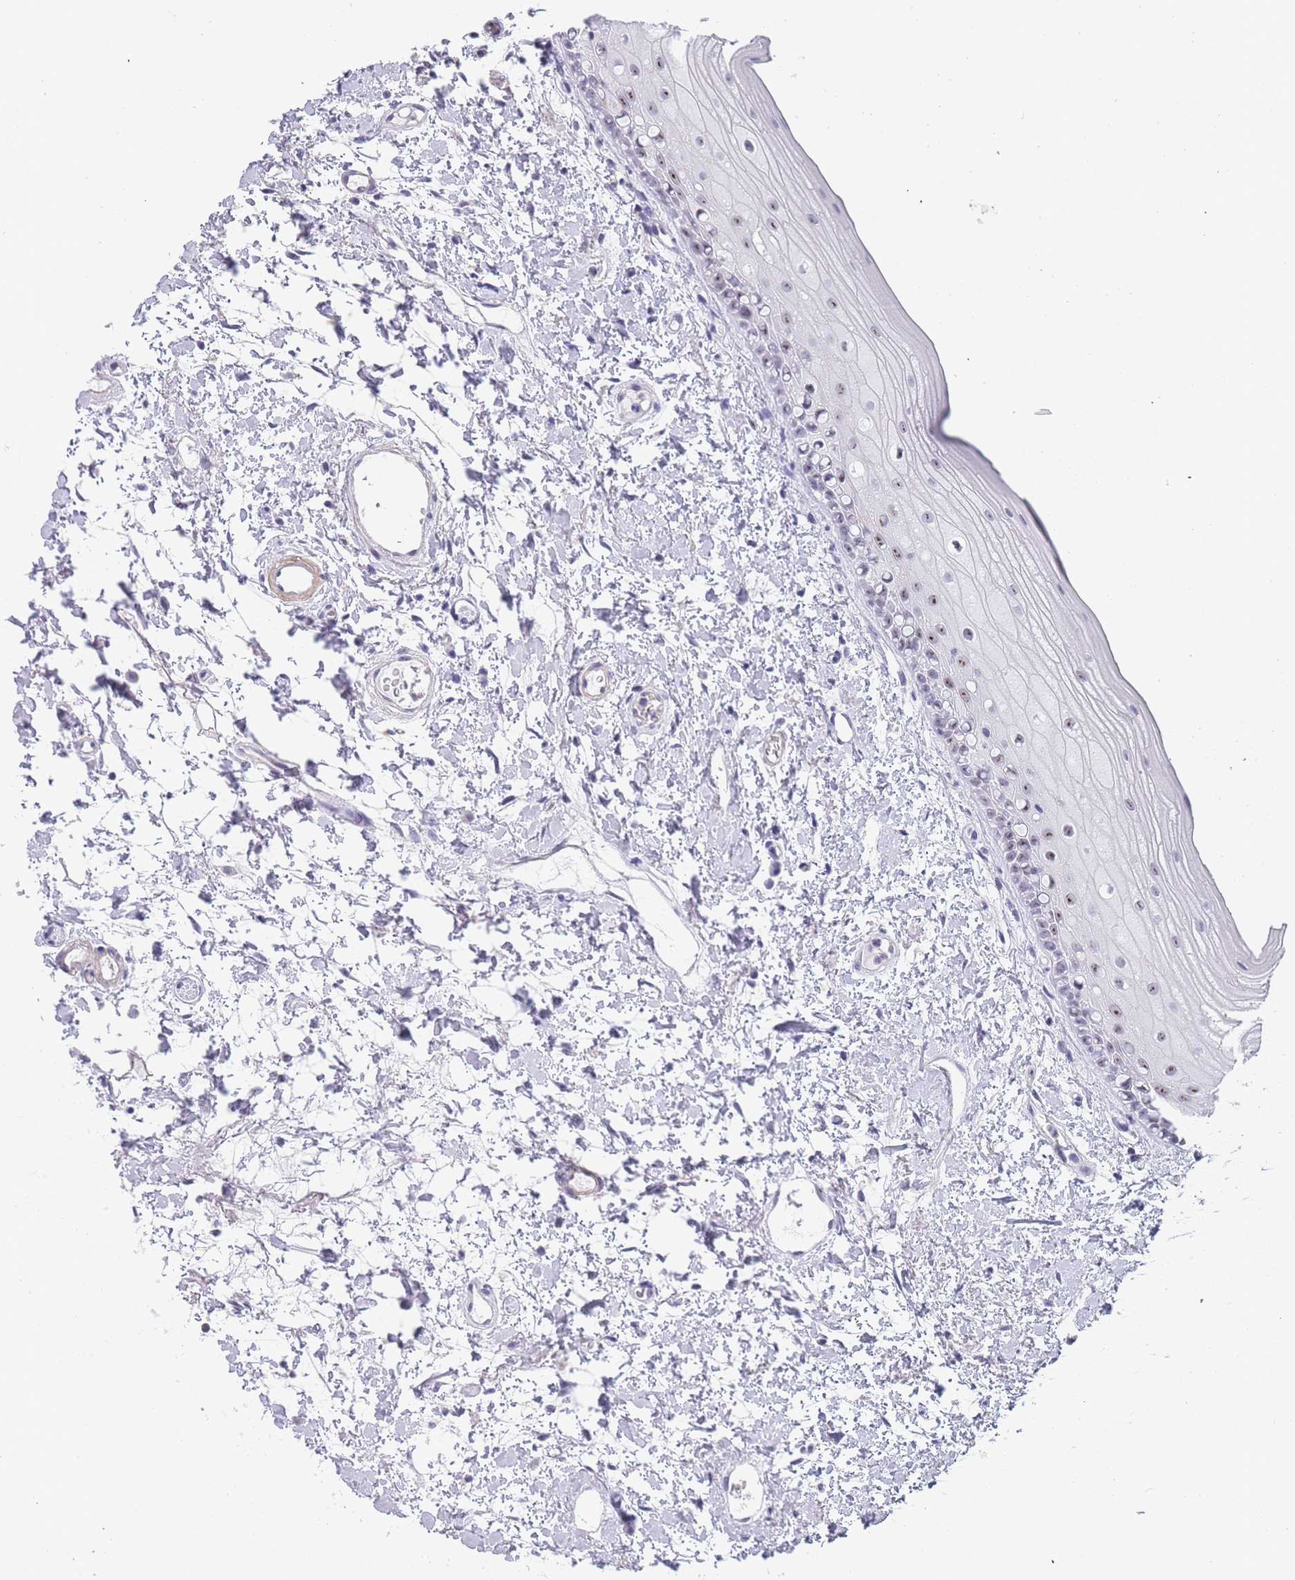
{"staining": {"intensity": "weak", "quantity": "25%-75%", "location": "nuclear"}, "tissue": "oral mucosa", "cell_type": "Squamous epithelial cells", "image_type": "normal", "snomed": [{"axis": "morphology", "description": "Normal tissue, NOS"}, {"axis": "topography", "description": "Oral tissue"}], "caption": "Immunohistochemistry photomicrograph of unremarkable oral mucosa: human oral mucosa stained using immunohistochemistry (IHC) shows low levels of weak protein expression localized specifically in the nuclear of squamous epithelial cells, appearing as a nuclear brown color.", "gene": "NOP14", "patient": {"sex": "female", "age": 76}}